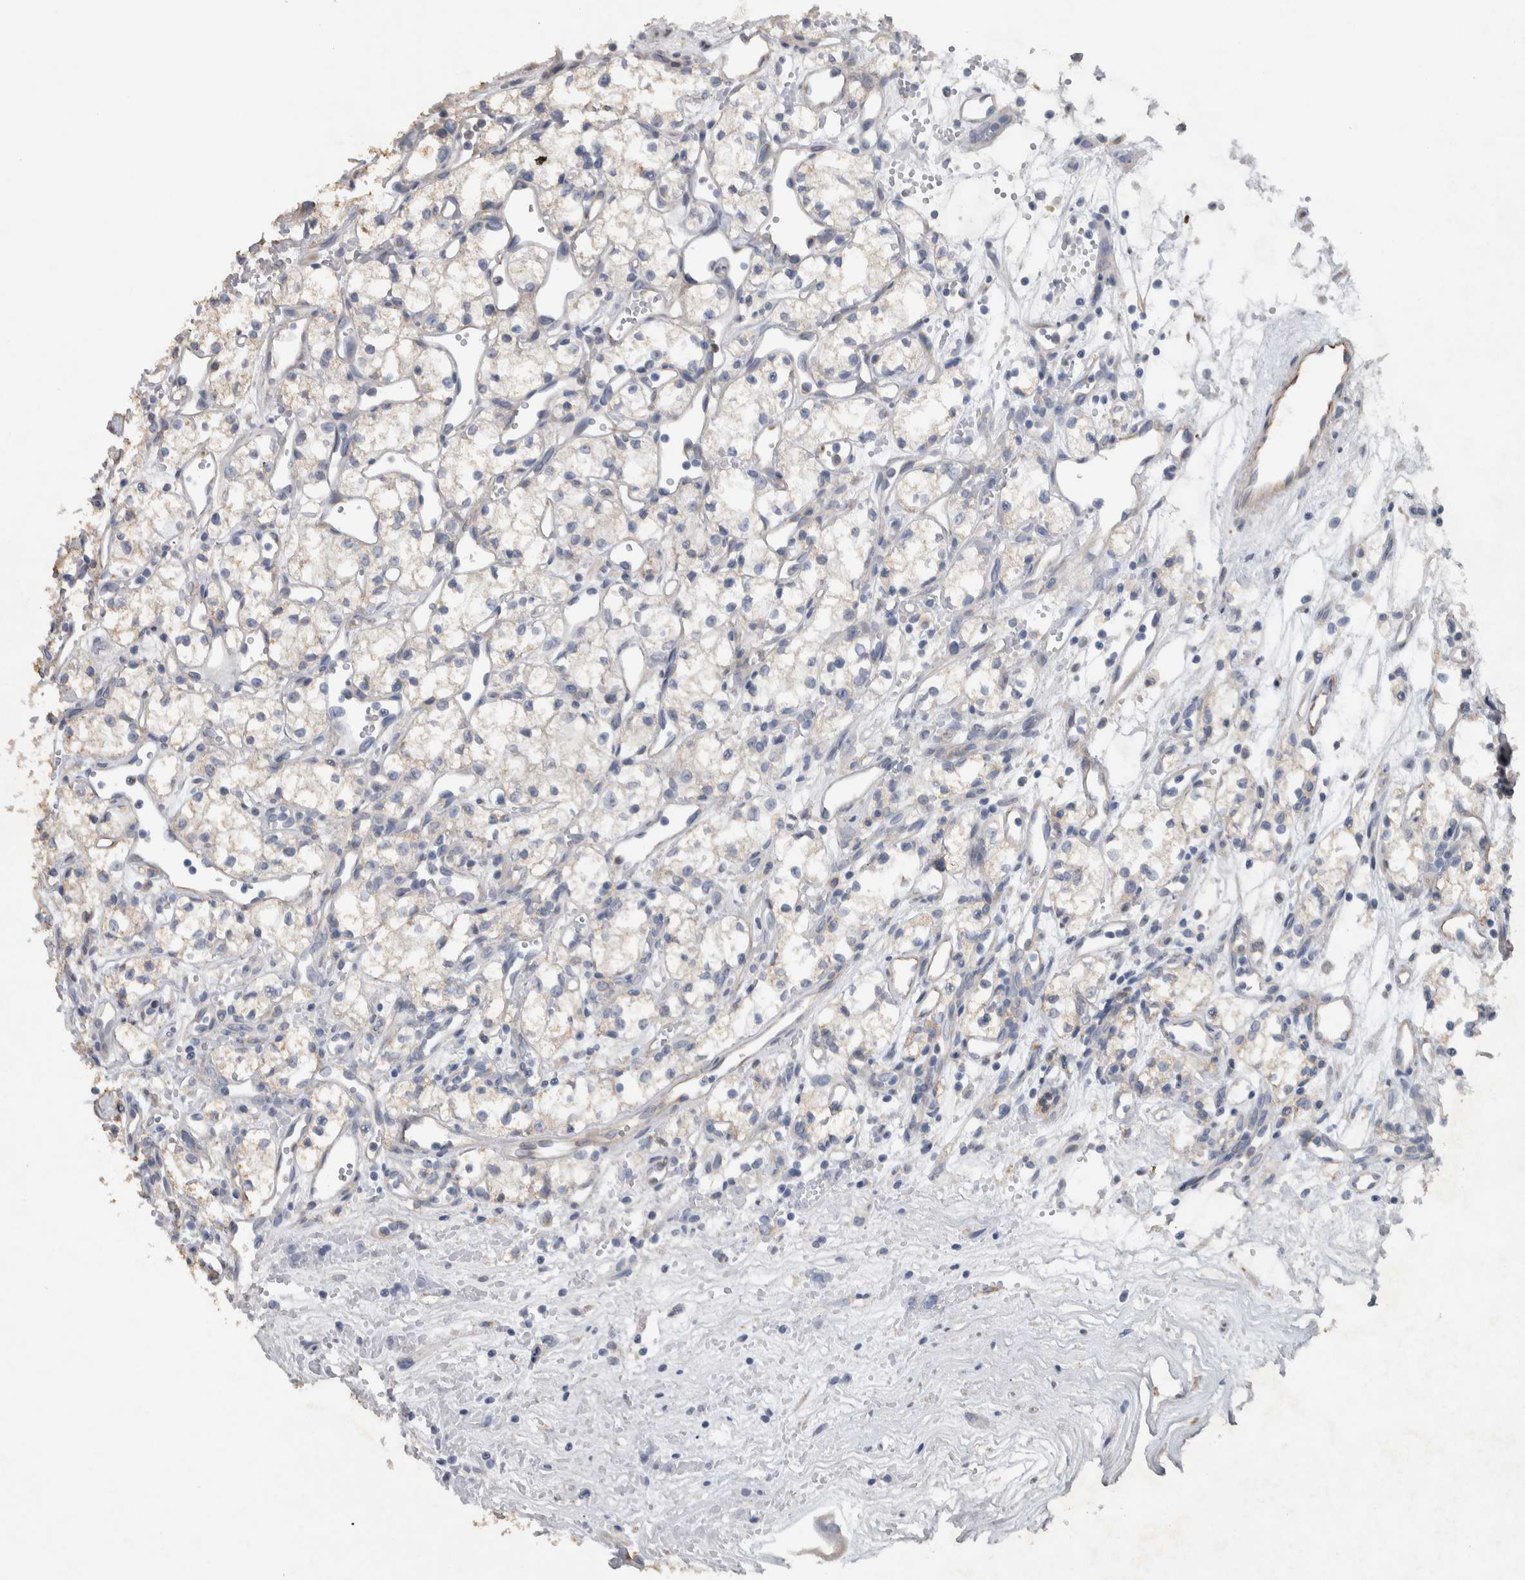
{"staining": {"intensity": "weak", "quantity": "<25%", "location": "cytoplasmic/membranous"}, "tissue": "renal cancer", "cell_type": "Tumor cells", "image_type": "cancer", "snomed": [{"axis": "morphology", "description": "Adenocarcinoma, NOS"}, {"axis": "topography", "description": "Kidney"}], "caption": "Immunohistochemistry (IHC) micrograph of adenocarcinoma (renal) stained for a protein (brown), which demonstrates no staining in tumor cells. (Immunohistochemistry, brightfield microscopy, high magnification).", "gene": "NT5C2", "patient": {"sex": "male", "age": 59}}